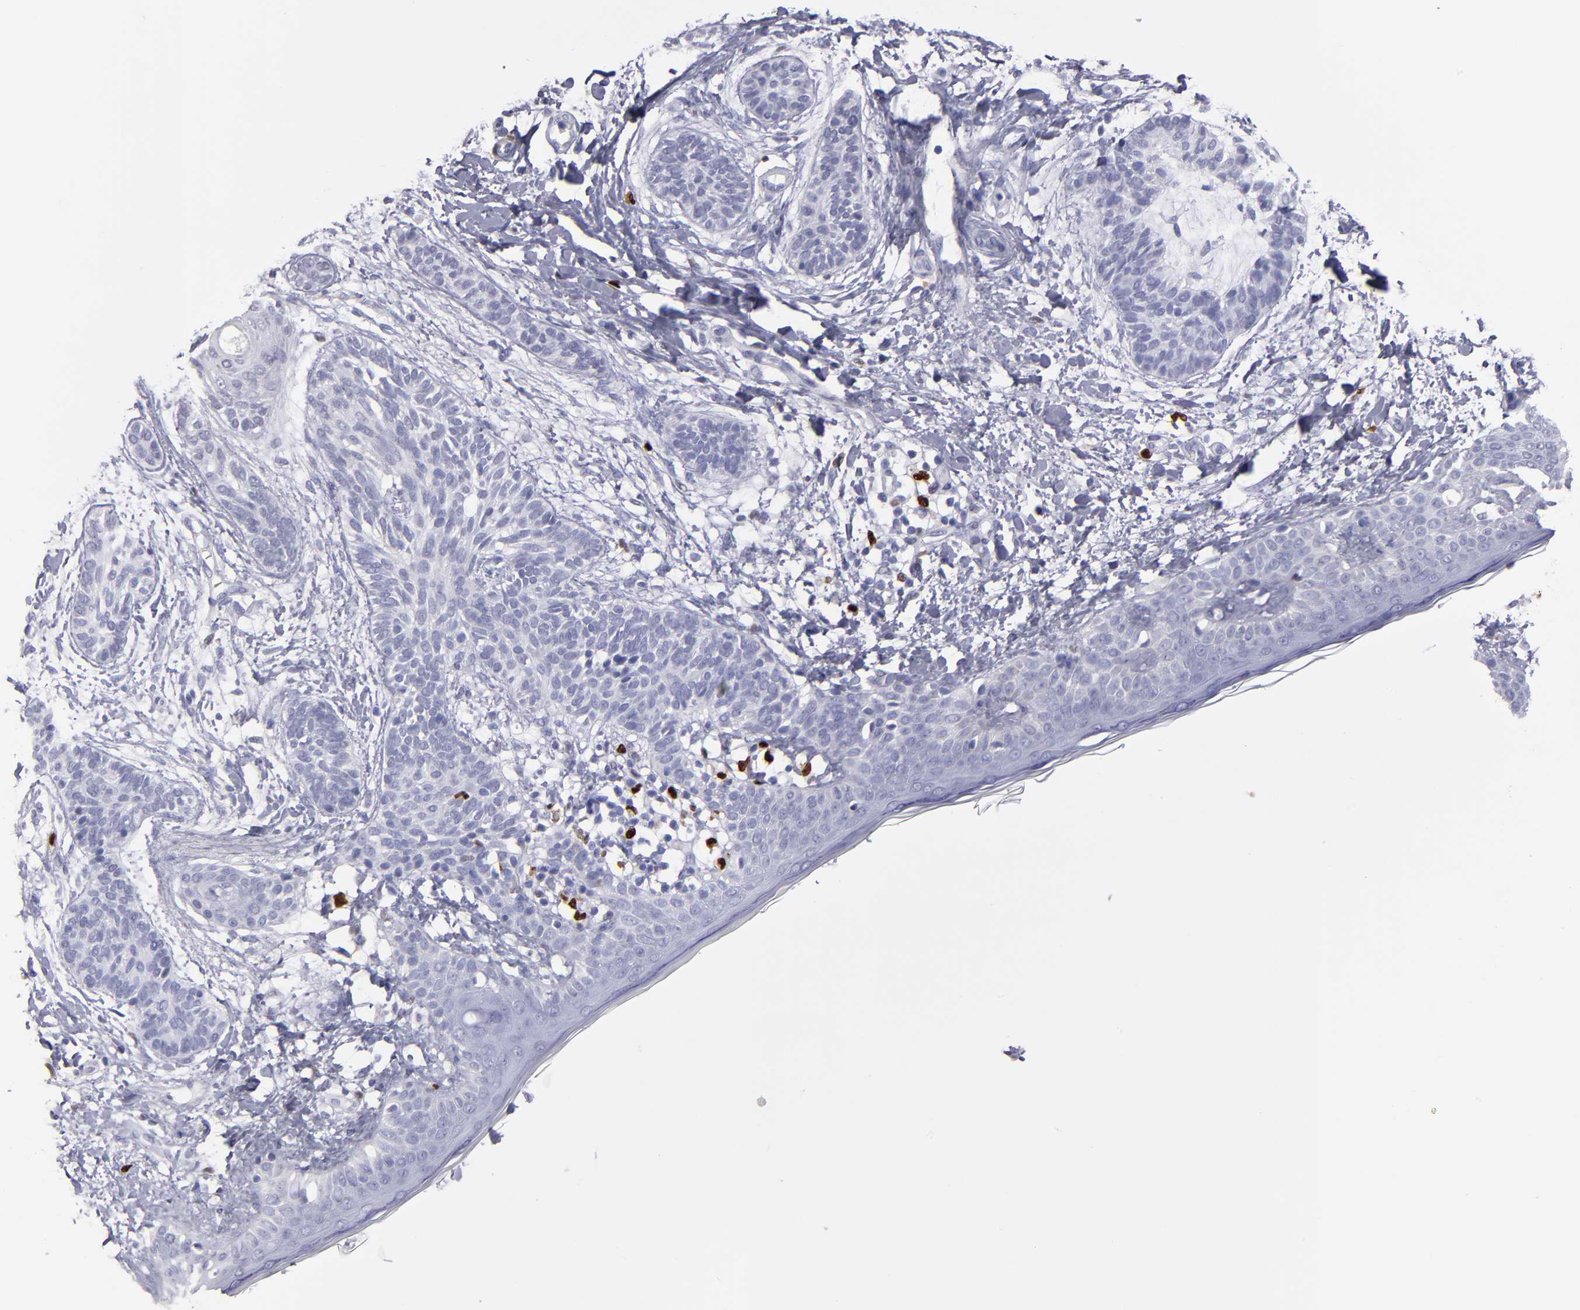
{"staining": {"intensity": "negative", "quantity": "none", "location": "none"}, "tissue": "skin cancer", "cell_type": "Tumor cells", "image_type": "cancer", "snomed": [{"axis": "morphology", "description": "Normal tissue, NOS"}, {"axis": "morphology", "description": "Basal cell carcinoma"}, {"axis": "topography", "description": "Skin"}], "caption": "IHC micrograph of human basal cell carcinoma (skin) stained for a protein (brown), which exhibits no staining in tumor cells.", "gene": "IRF8", "patient": {"sex": "male", "age": 63}}